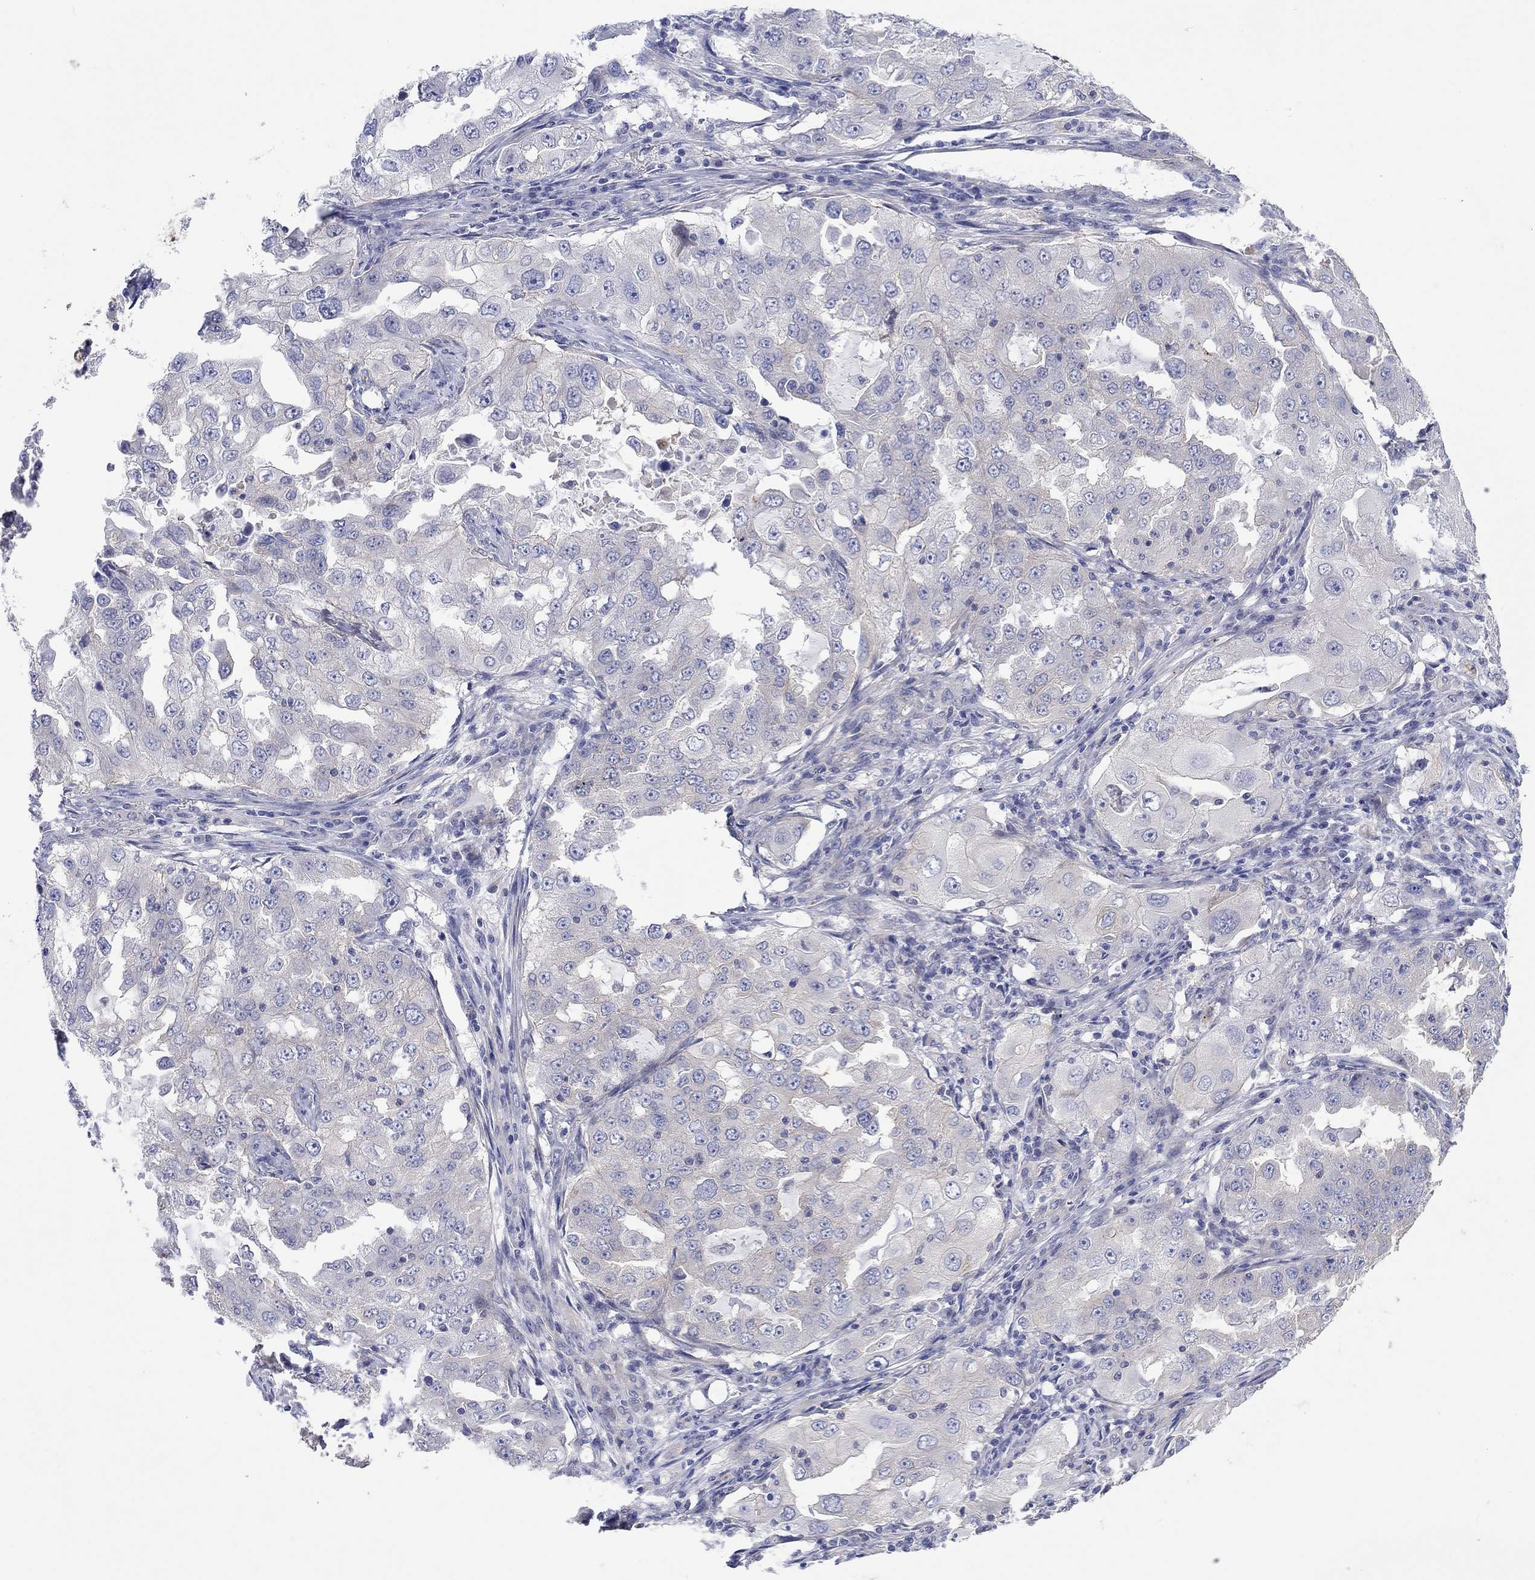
{"staining": {"intensity": "negative", "quantity": "none", "location": "none"}, "tissue": "lung cancer", "cell_type": "Tumor cells", "image_type": "cancer", "snomed": [{"axis": "morphology", "description": "Adenocarcinoma, NOS"}, {"axis": "topography", "description": "Lung"}], "caption": "This is an IHC histopathology image of human adenocarcinoma (lung). There is no expression in tumor cells.", "gene": "TPRN", "patient": {"sex": "female", "age": 61}}